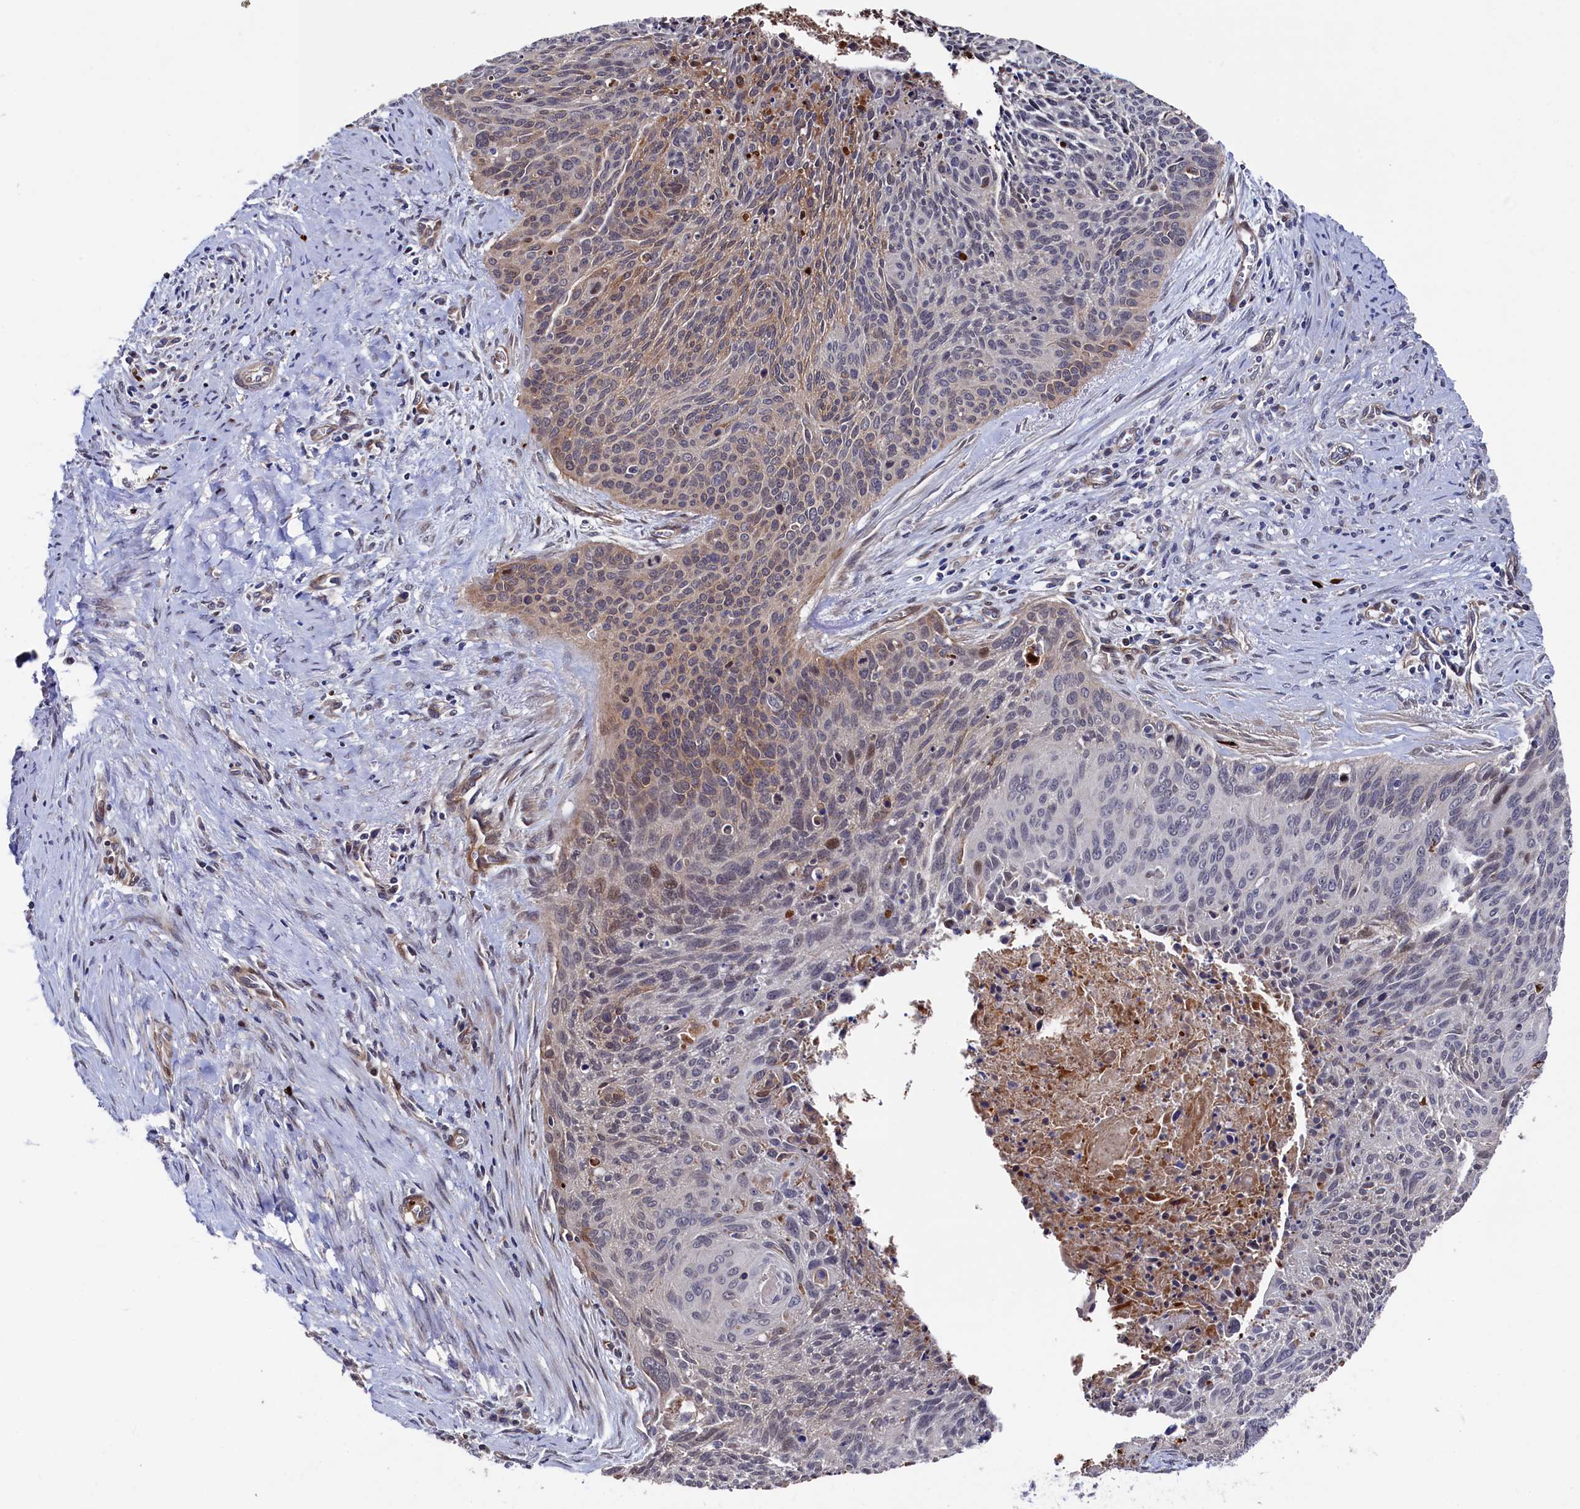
{"staining": {"intensity": "weak", "quantity": "<25%", "location": "cytoplasmic/membranous,nuclear"}, "tissue": "cervical cancer", "cell_type": "Tumor cells", "image_type": "cancer", "snomed": [{"axis": "morphology", "description": "Squamous cell carcinoma, NOS"}, {"axis": "topography", "description": "Cervix"}], "caption": "Micrograph shows no significant protein staining in tumor cells of cervical cancer.", "gene": "ZNF891", "patient": {"sex": "female", "age": 55}}